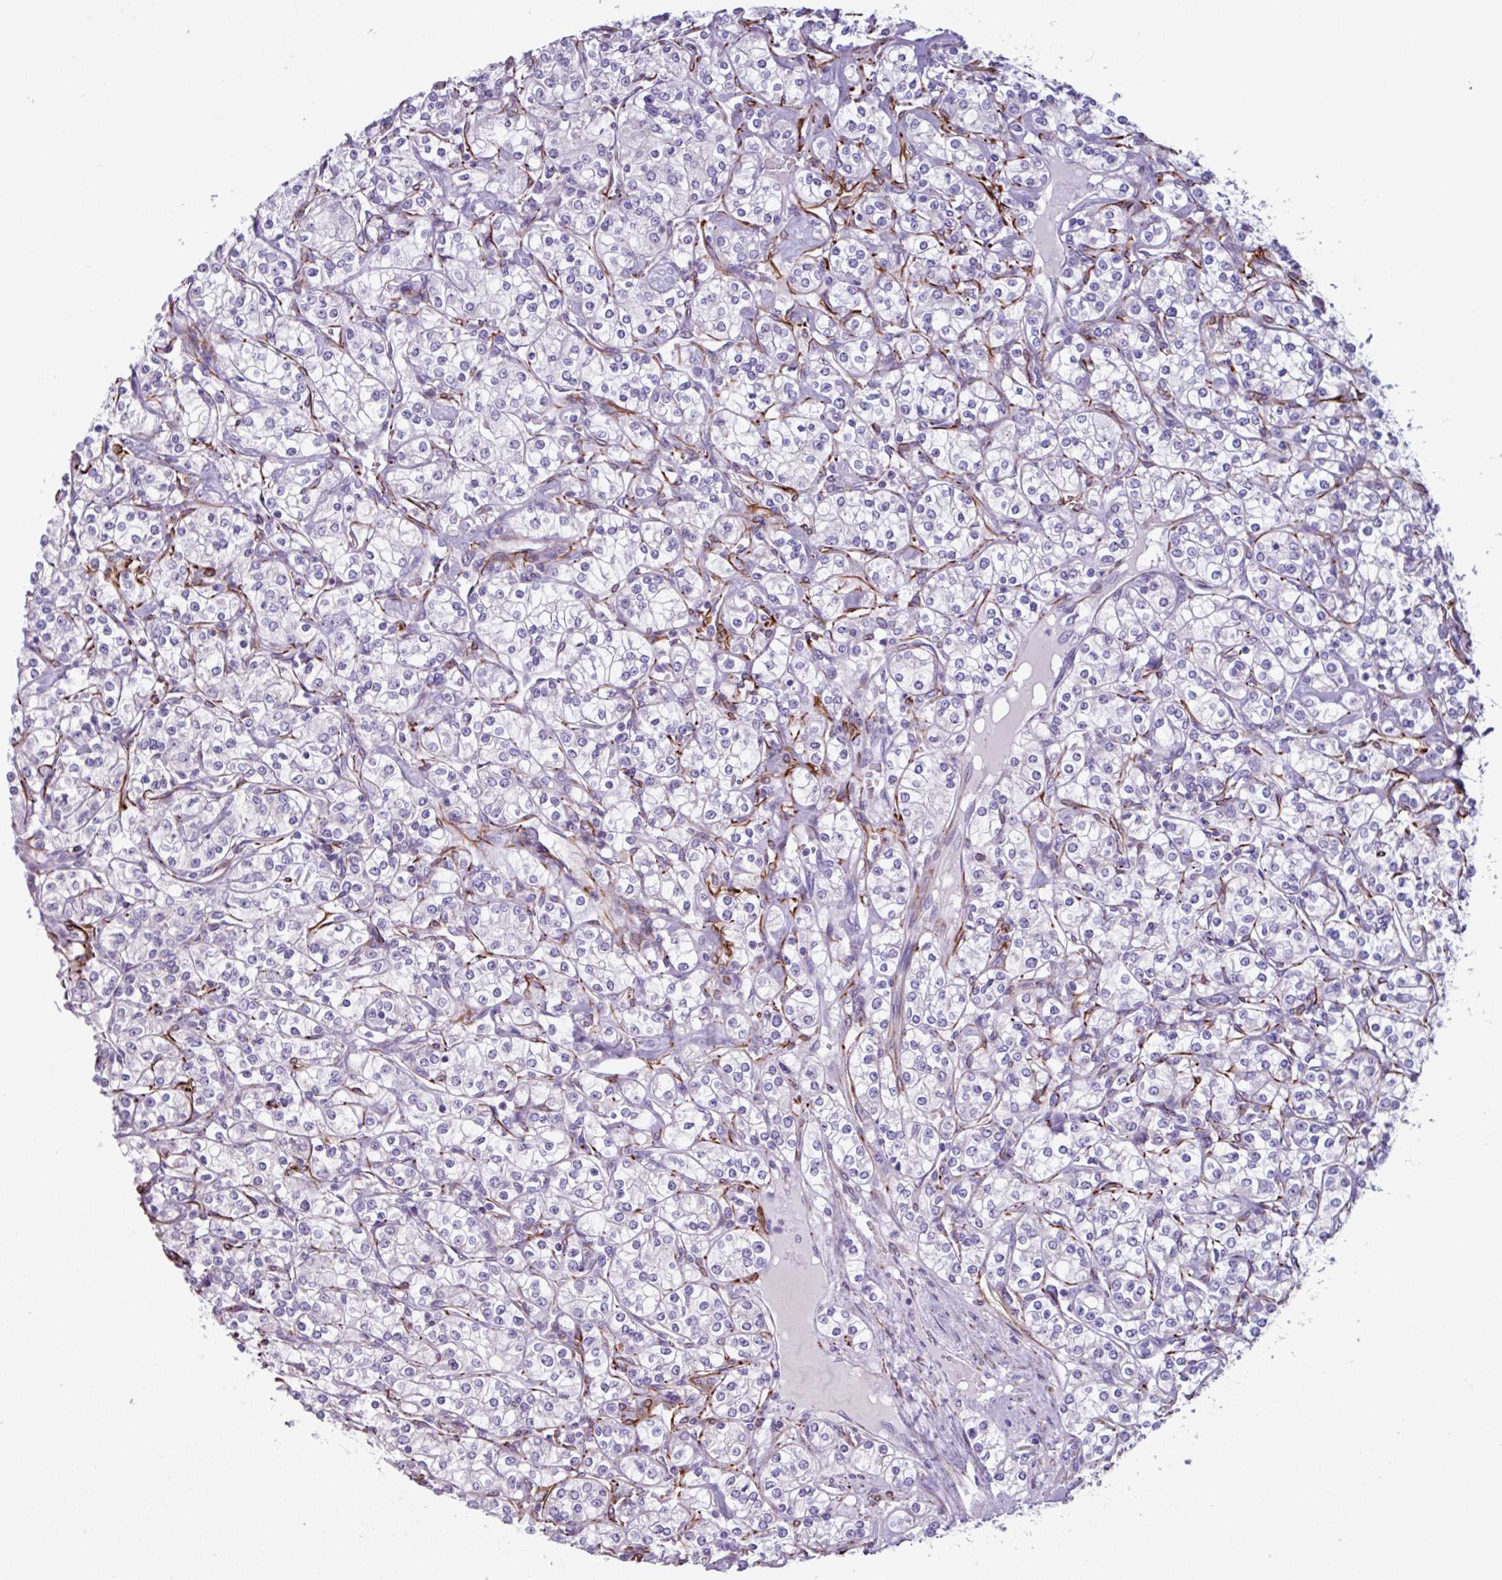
{"staining": {"intensity": "negative", "quantity": "none", "location": "none"}, "tissue": "renal cancer", "cell_type": "Tumor cells", "image_type": "cancer", "snomed": [{"axis": "morphology", "description": "Adenocarcinoma, NOS"}, {"axis": "topography", "description": "Kidney"}], "caption": "IHC histopathology image of neoplastic tissue: human adenocarcinoma (renal) stained with DAB displays no significant protein positivity in tumor cells.", "gene": "BTD", "patient": {"sex": "male", "age": 77}}